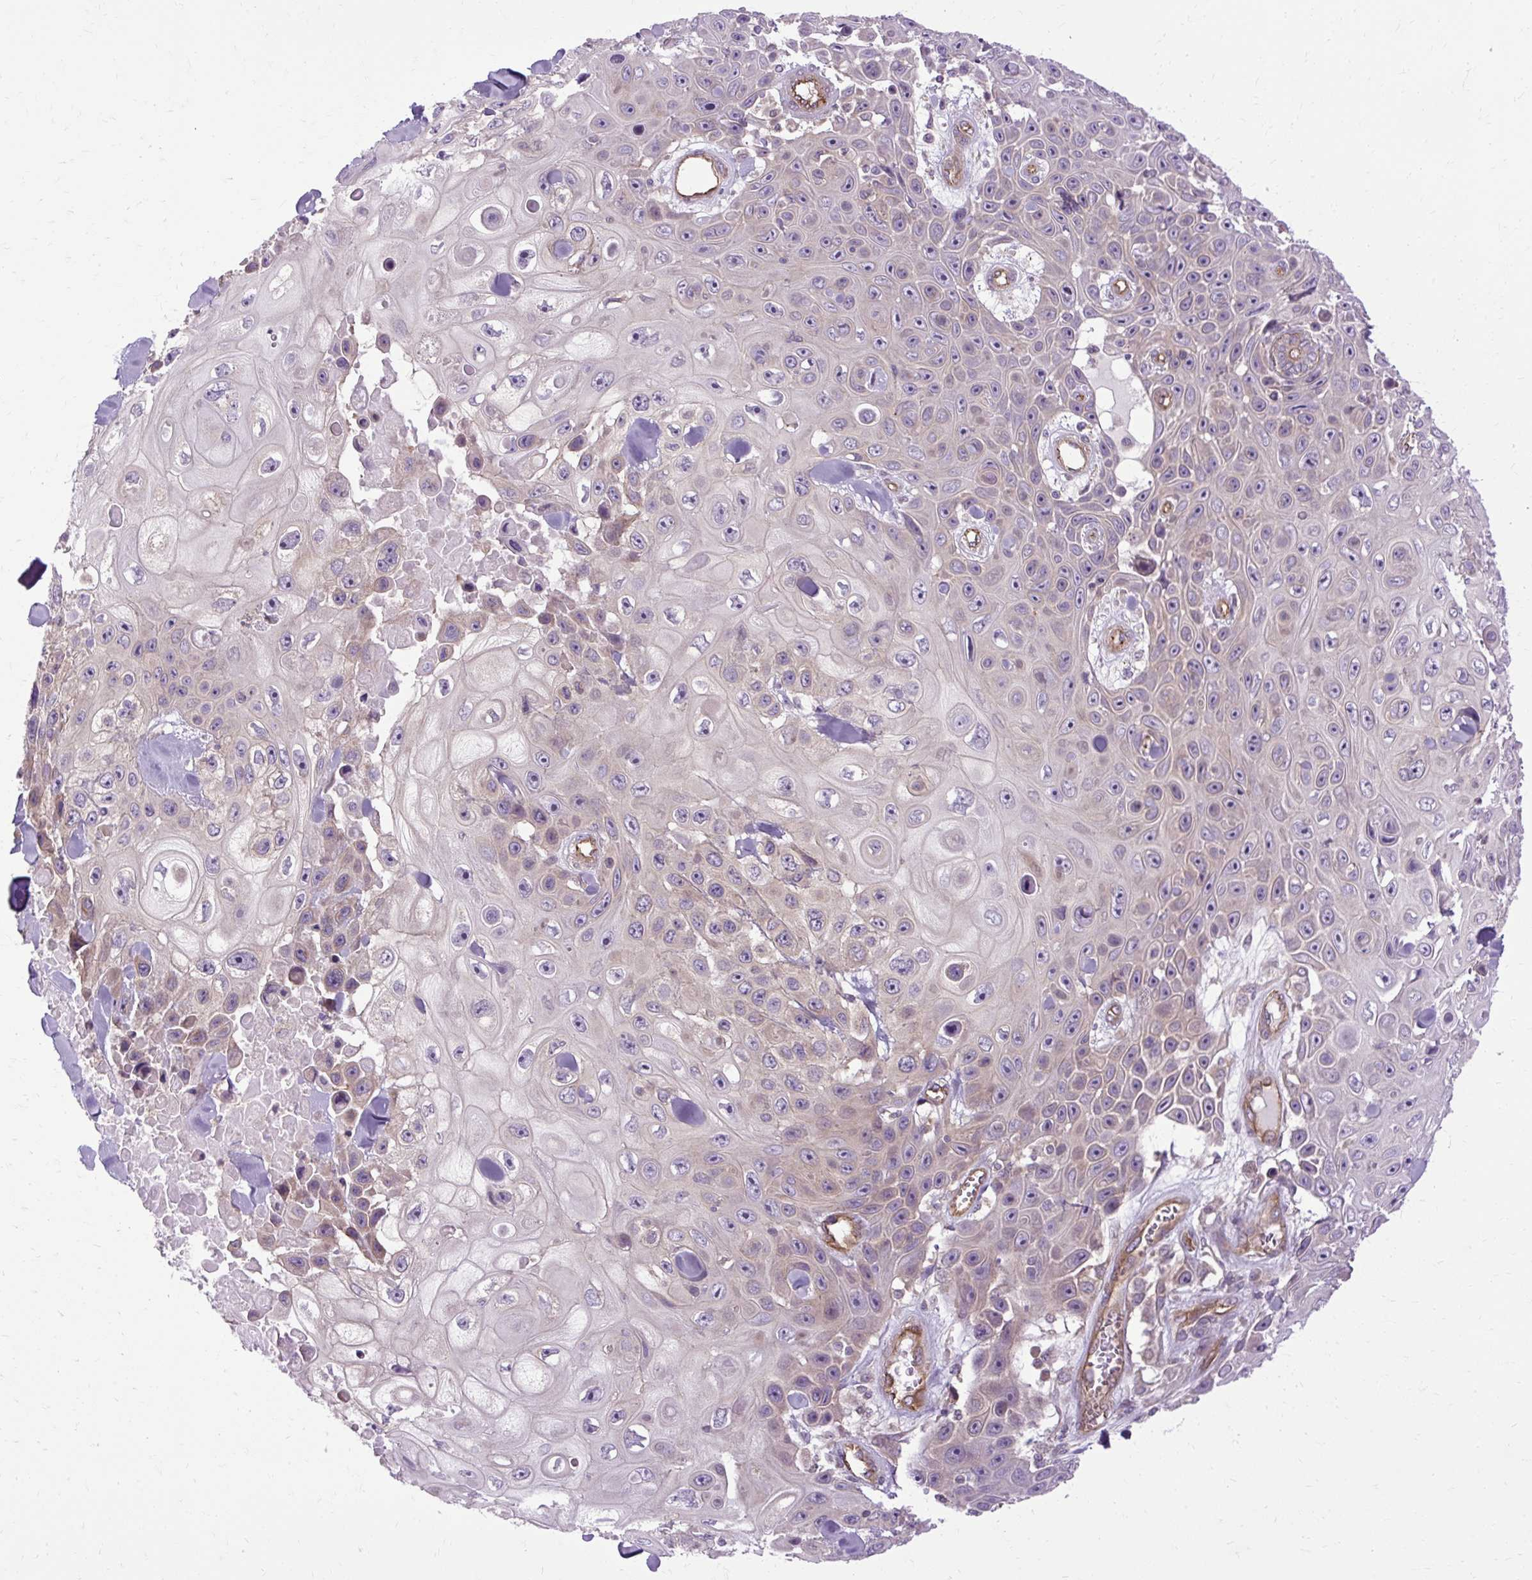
{"staining": {"intensity": "negative", "quantity": "none", "location": "none"}, "tissue": "skin cancer", "cell_type": "Tumor cells", "image_type": "cancer", "snomed": [{"axis": "morphology", "description": "Squamous cell carcinoma, NOS"}, {"axis": "topography", "description": "Skin"}], "caption": "Tumor cells show no significant staining in skin cancer (squamous cell carcinoma).", "gene": "CCDC93", "patient": {"sex": "male", "age": 82}}